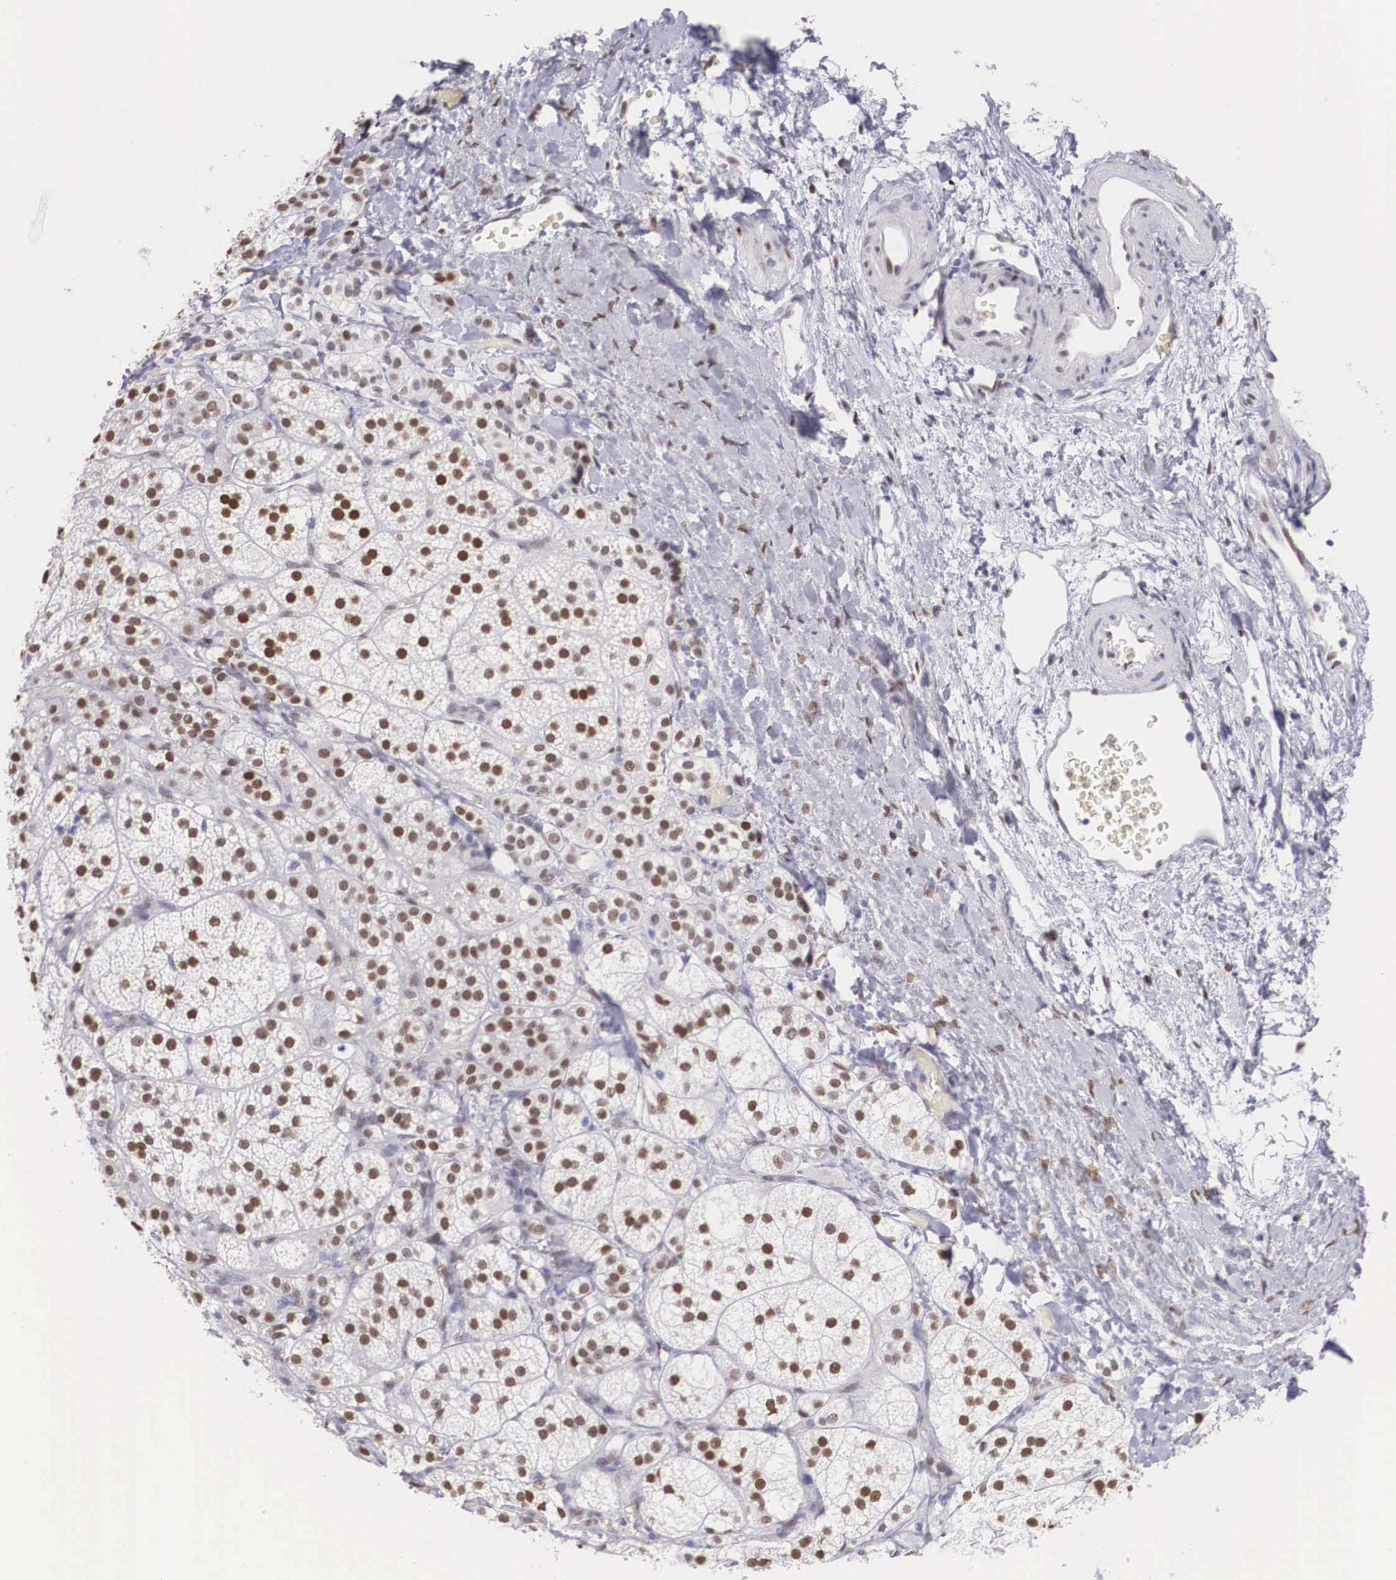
{"staining": {"intensity": "strong", "quantity": ">75%", "location": "nuclear"}, "tissue": "adrenal gland", "cell_type": "Glandular cells", "image_type": "normal", "snomed": [{"axis": "morphology", "description": "Normal tissue, NOS"}, {"axis": "topography", "description": "Adrenal gland"}], "caption": "Adrenal gland stained for a protein (brown) reveals strong nuclear positive staining in approximately >75% of glandular cells.", "gene": "HMGN5", "patient": {"sex": "female", "age": 60}}